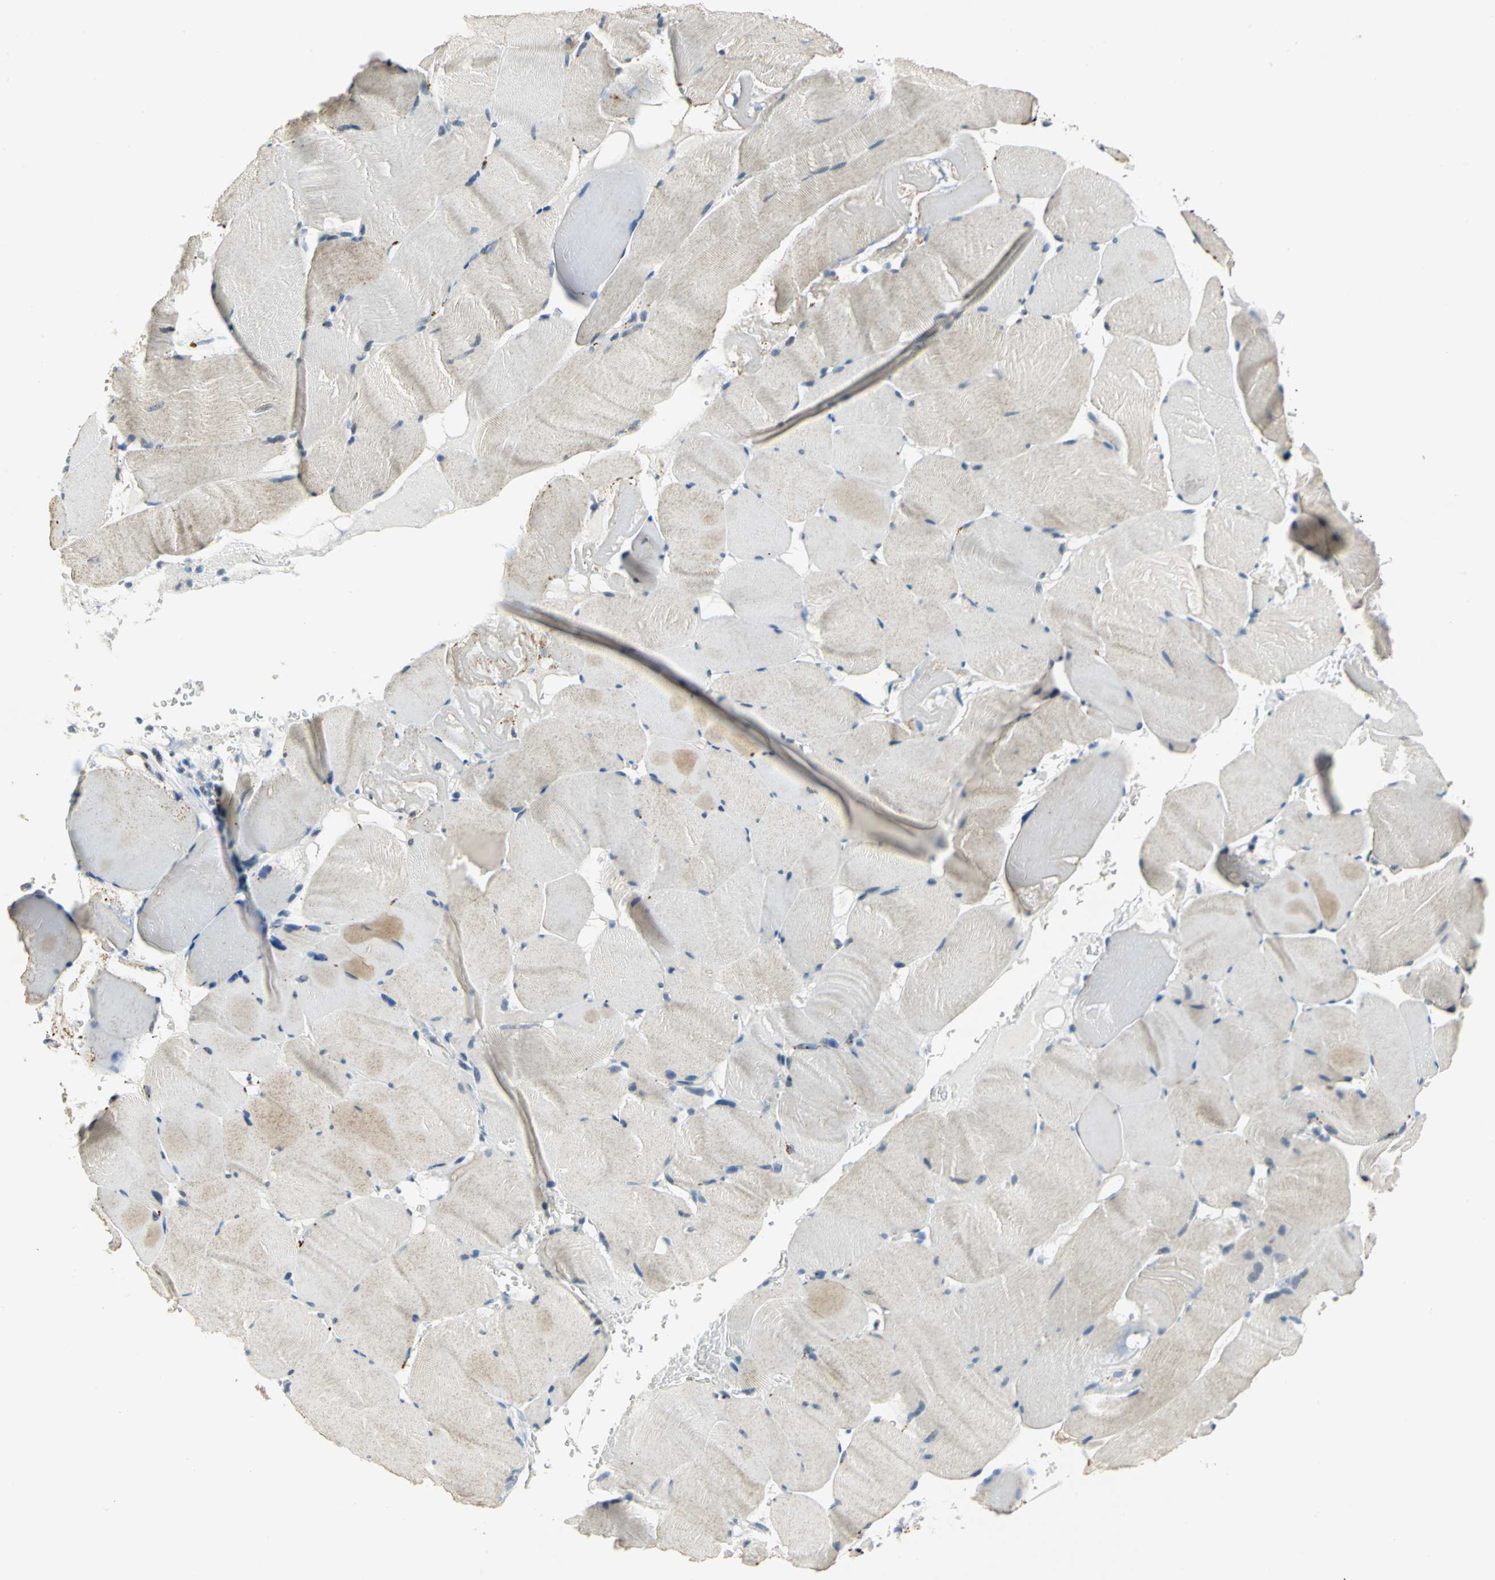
{"staining": {"intensity": "strong", "quantity": "<25%", "location": "cytoplasmic/membranous"}, "tissue": "skeletal muscle", "cell_type": "Myocytes", "image_type": "normal", "snomed": [{"axis": "morphology", "description": "Normal tissue, NOS"}, {"axis": "topography", "description": "Skeletal muscle"}], "caption": "DAB (3,3'-diaminobenzidine) immunohistochemical staining of normal human skeletal muscle exhibits strong cytoplasmic/membranous protein staining in about <25% of myocytes. (Brightfield microscopy of DAB IHC at high magnification).", "gene": "RAD17", "patient": {"sex": "male", "age": 62}}